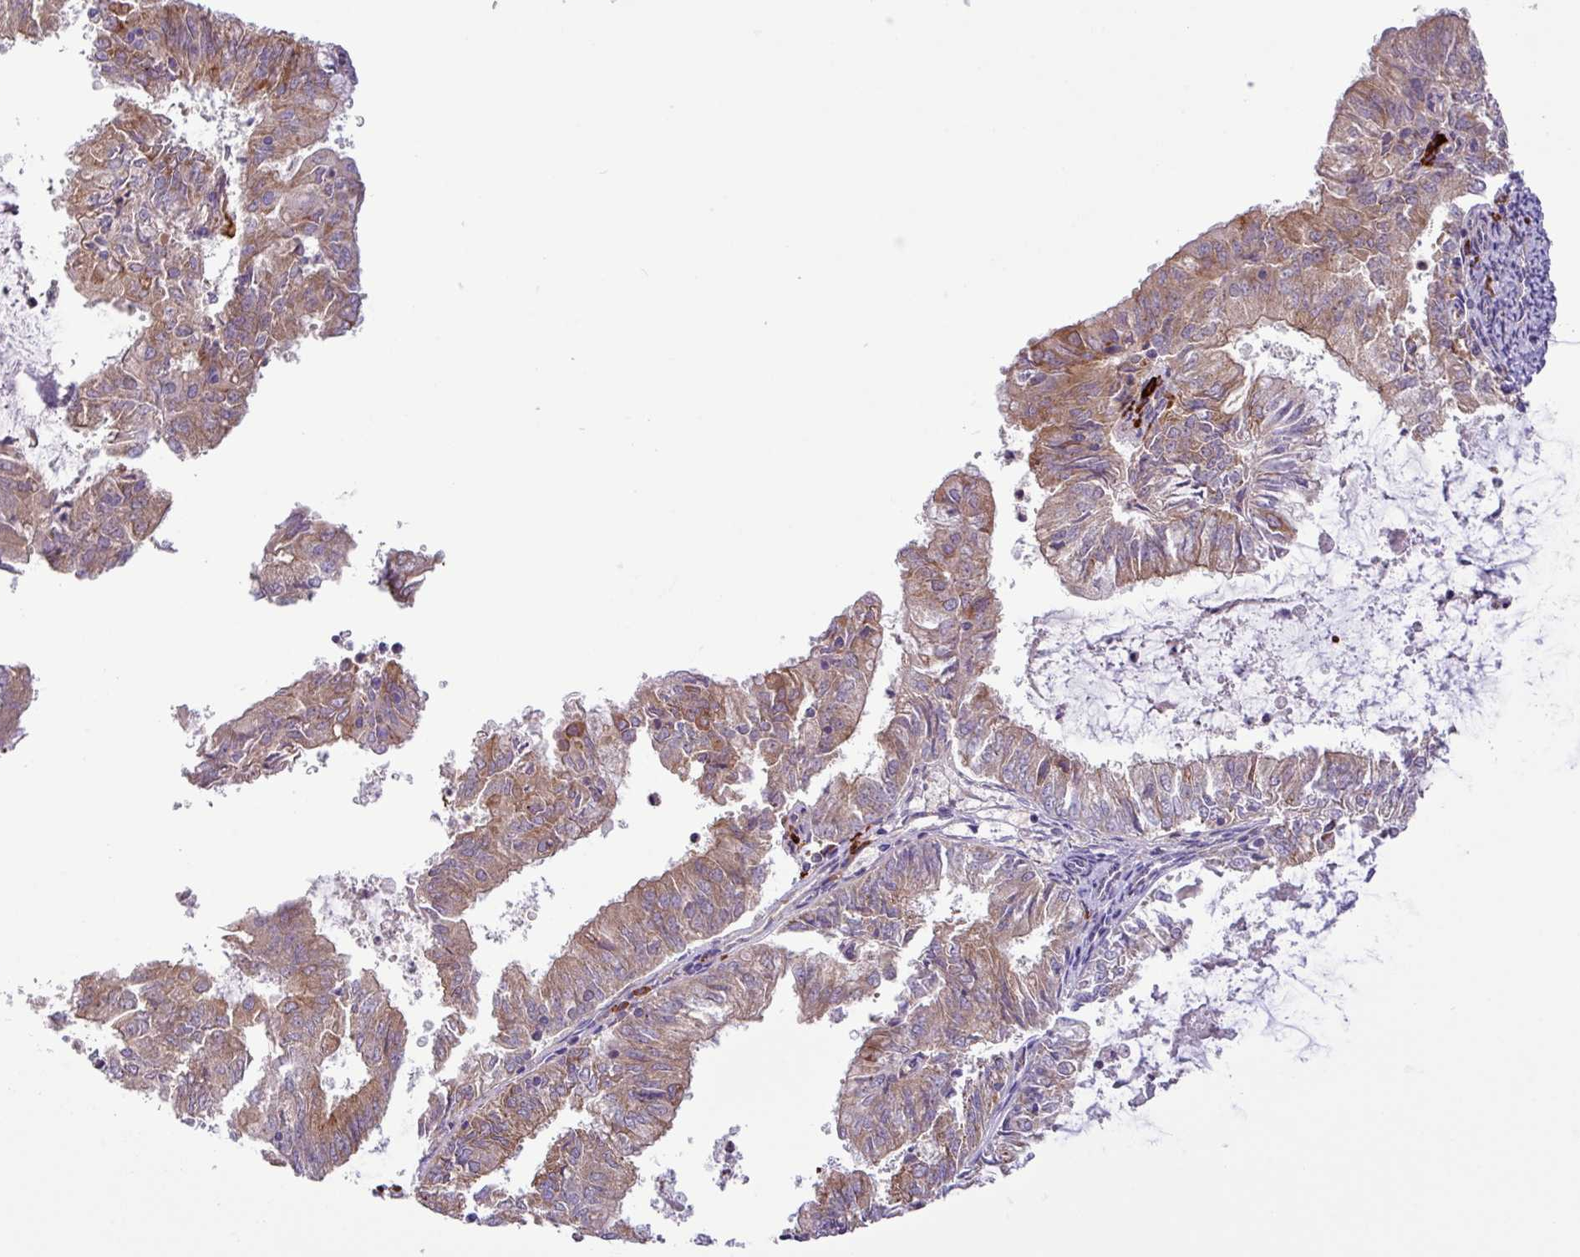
{"staining": {"intensity": "weak", "quantity": ">75%", "location": "cytoplasmic/membranous"}, "tissue": "endometrial cancer", "cell_type": "Tumor cells", "image_type": "cancer", "snomed": [{"axis": "morphology", "description": "Adenocarcinoma, NOS"}, {"axis": "topography", "description": "Endometrium"}], "caption": "Endometrial cancer (adenocarcinoma) was stained to show a protein in brown. There is low levels of weak cytoplasmic/membranous expression in about >75% of tumor cells.", "gene": "RAB19", "patient": {"sex": "female", "age": 57}}